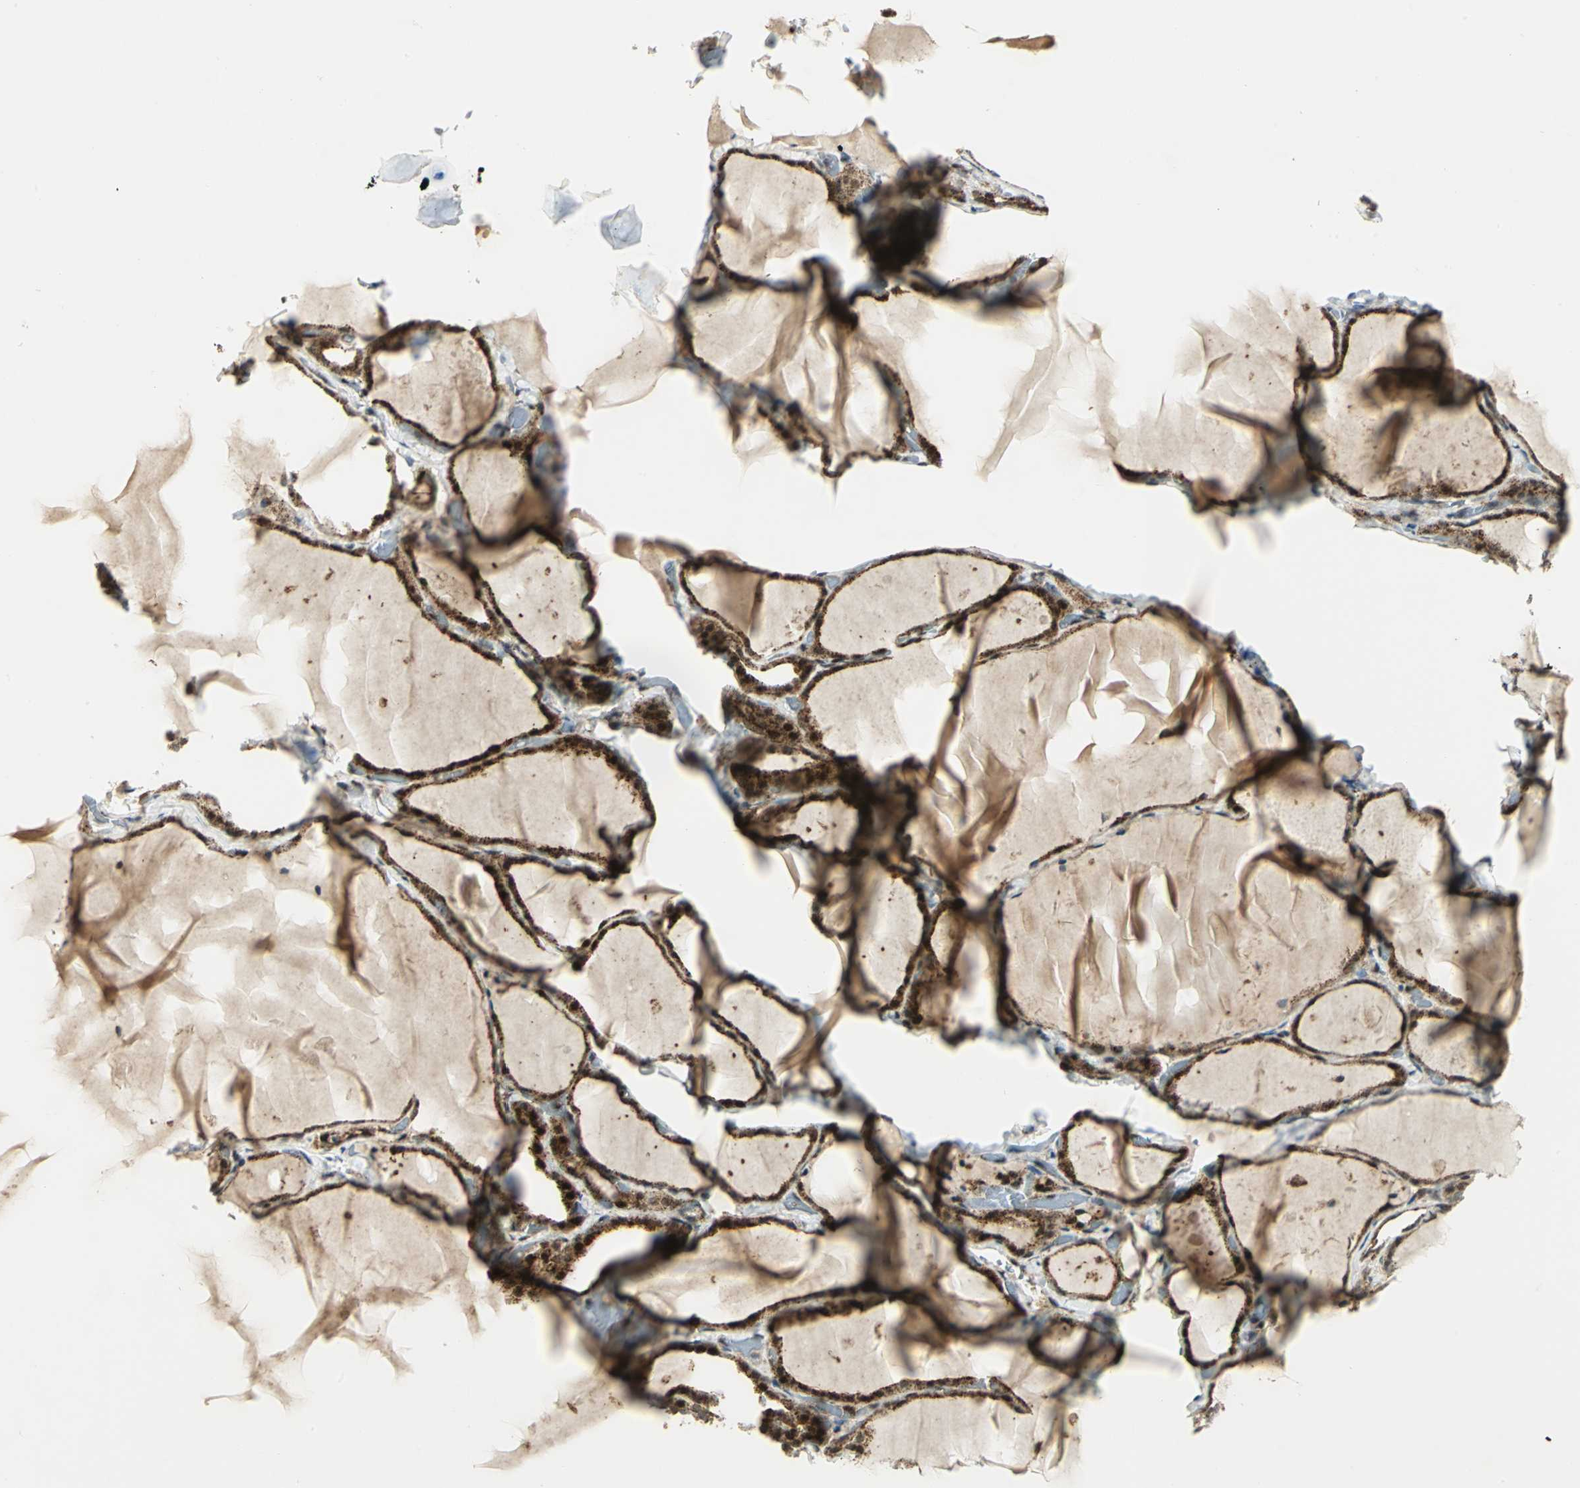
{"staining": {"intensity": "strong", "quantity": ">75%", "location": "cytoplasmic/membranous,nuclear"}, "tissue": "thyroid gland", "cell_type": "Glandular cells", "image_type": "normal", "snomed": [{"axis": "morphology", "description": "Normal tissue, NOS"}, {"axis": "topography", "description": "Thyroid gland"}], "caption": "The histopathology image displays immunohistochemical staining of benign thyroid gland. There is strong cytoplasmic/membranous,nuclear positivity is present in about >75% of glandular cells.", "gene": "ATP6V1A", "patient": {"sex": "female", "age": 22}}